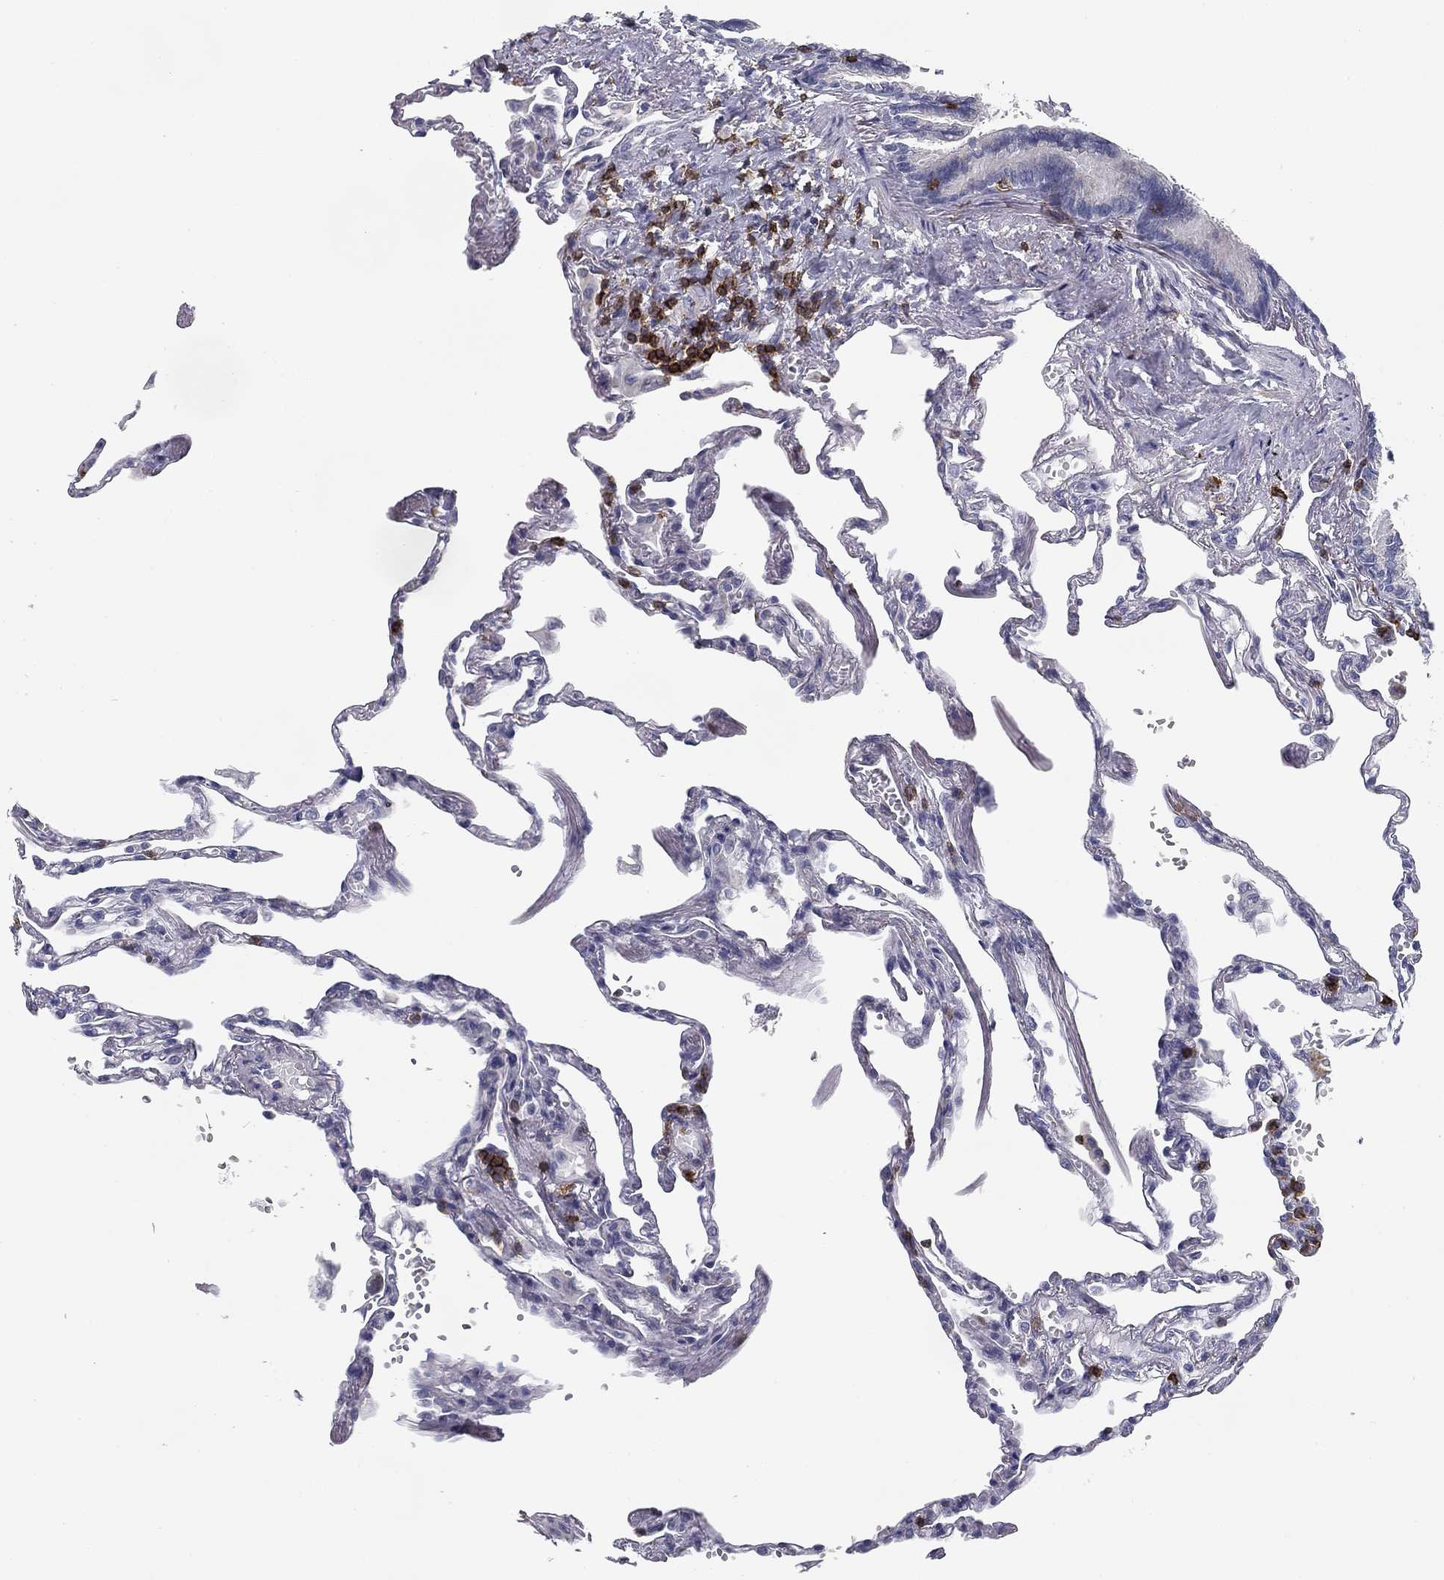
{"staining": {"intensity": "negative", "quantity": "none", "location": "none"}, "tissue": "lung", "cell_type": "Alveolar cells", "image_type": "normal", "snomed": [{"axis": "morphology", "description": "Normal tissue, NOS"}, {"axis": "topography", "description": "Lung"}], "caption": "IHC micrograph of normal lung: human lung stained with DAB reveals no significant protein positivity in alveolar cells.", "gene": "TRAT1", "patient": {"sex": "male", "age": 78}}